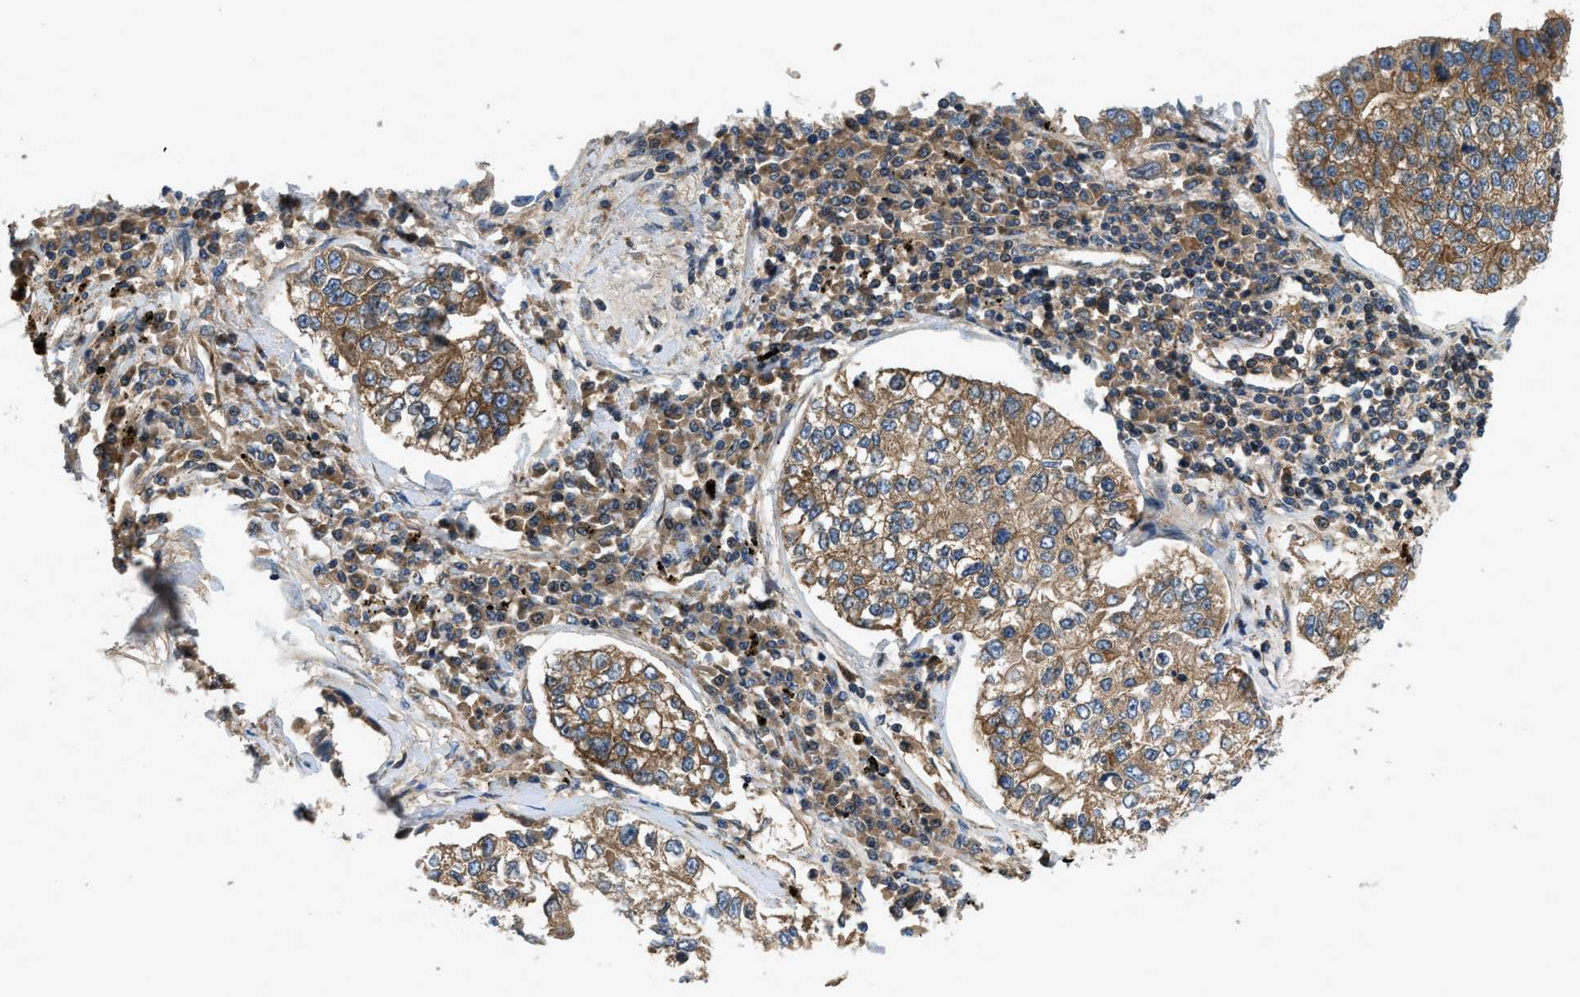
{"staining": {"intensity": "moderate", "quantity": ">75%", "location": "cytoplasmic/membranous"}, "tissue": "lung cancer", "cell_type": "Tumor cells", "image_type": "cancer", "snomed": [{"axis": "morphology", "description": "Adenocarcinoma, NOS"}, {"axis": "topography", "description": "Lung"}], "caption": "This is a histology image of immunohistochemistry (IHC) staining of lung cancer (adenocarcinoma), which shows moderate staining in the cytoplasmic/membranous of tumor cells.", "gene": "CNNM3", "patient": {"sex": "male", "age": 49}}